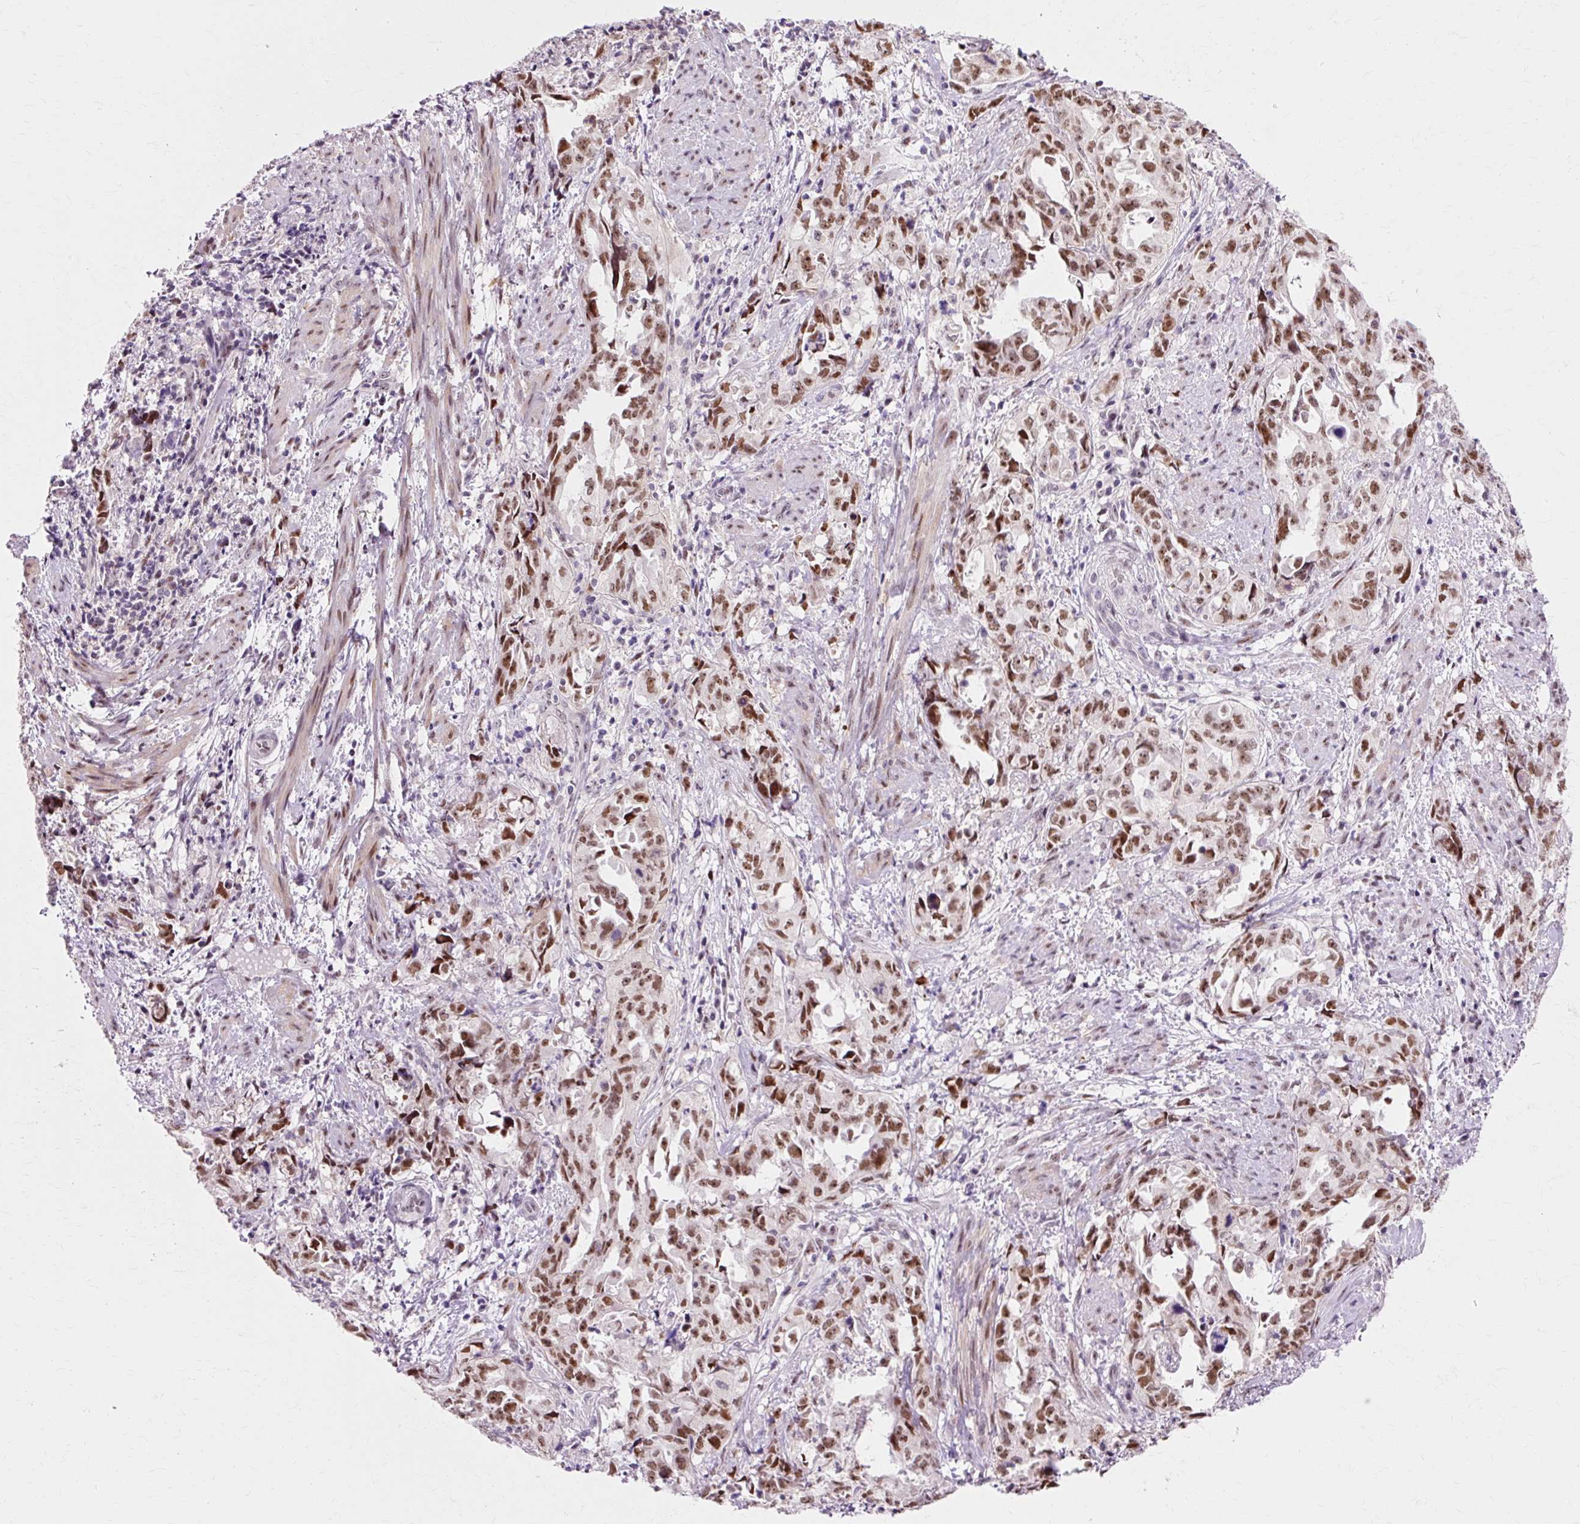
{"staining": {"intensity": "moderate", "quantity": ">75%", "location": "nuclear"}, "tissue": "endometrial cancer", "cell_type": "Tumor cells", "image_type": "cancer", "snomed": [{"axis": "morphology", "description": "Adenocarcinoma, NOS"}, {"axis": "topography", "description": "Endometrium"}], "caption": "Endometrial cancer (adenocarcinoma) stained for a protein exhibits moderate nuclear positivity in tumor cells.", "gene": "MACROD2", "patient": {"sex": "female", "age": 65}}